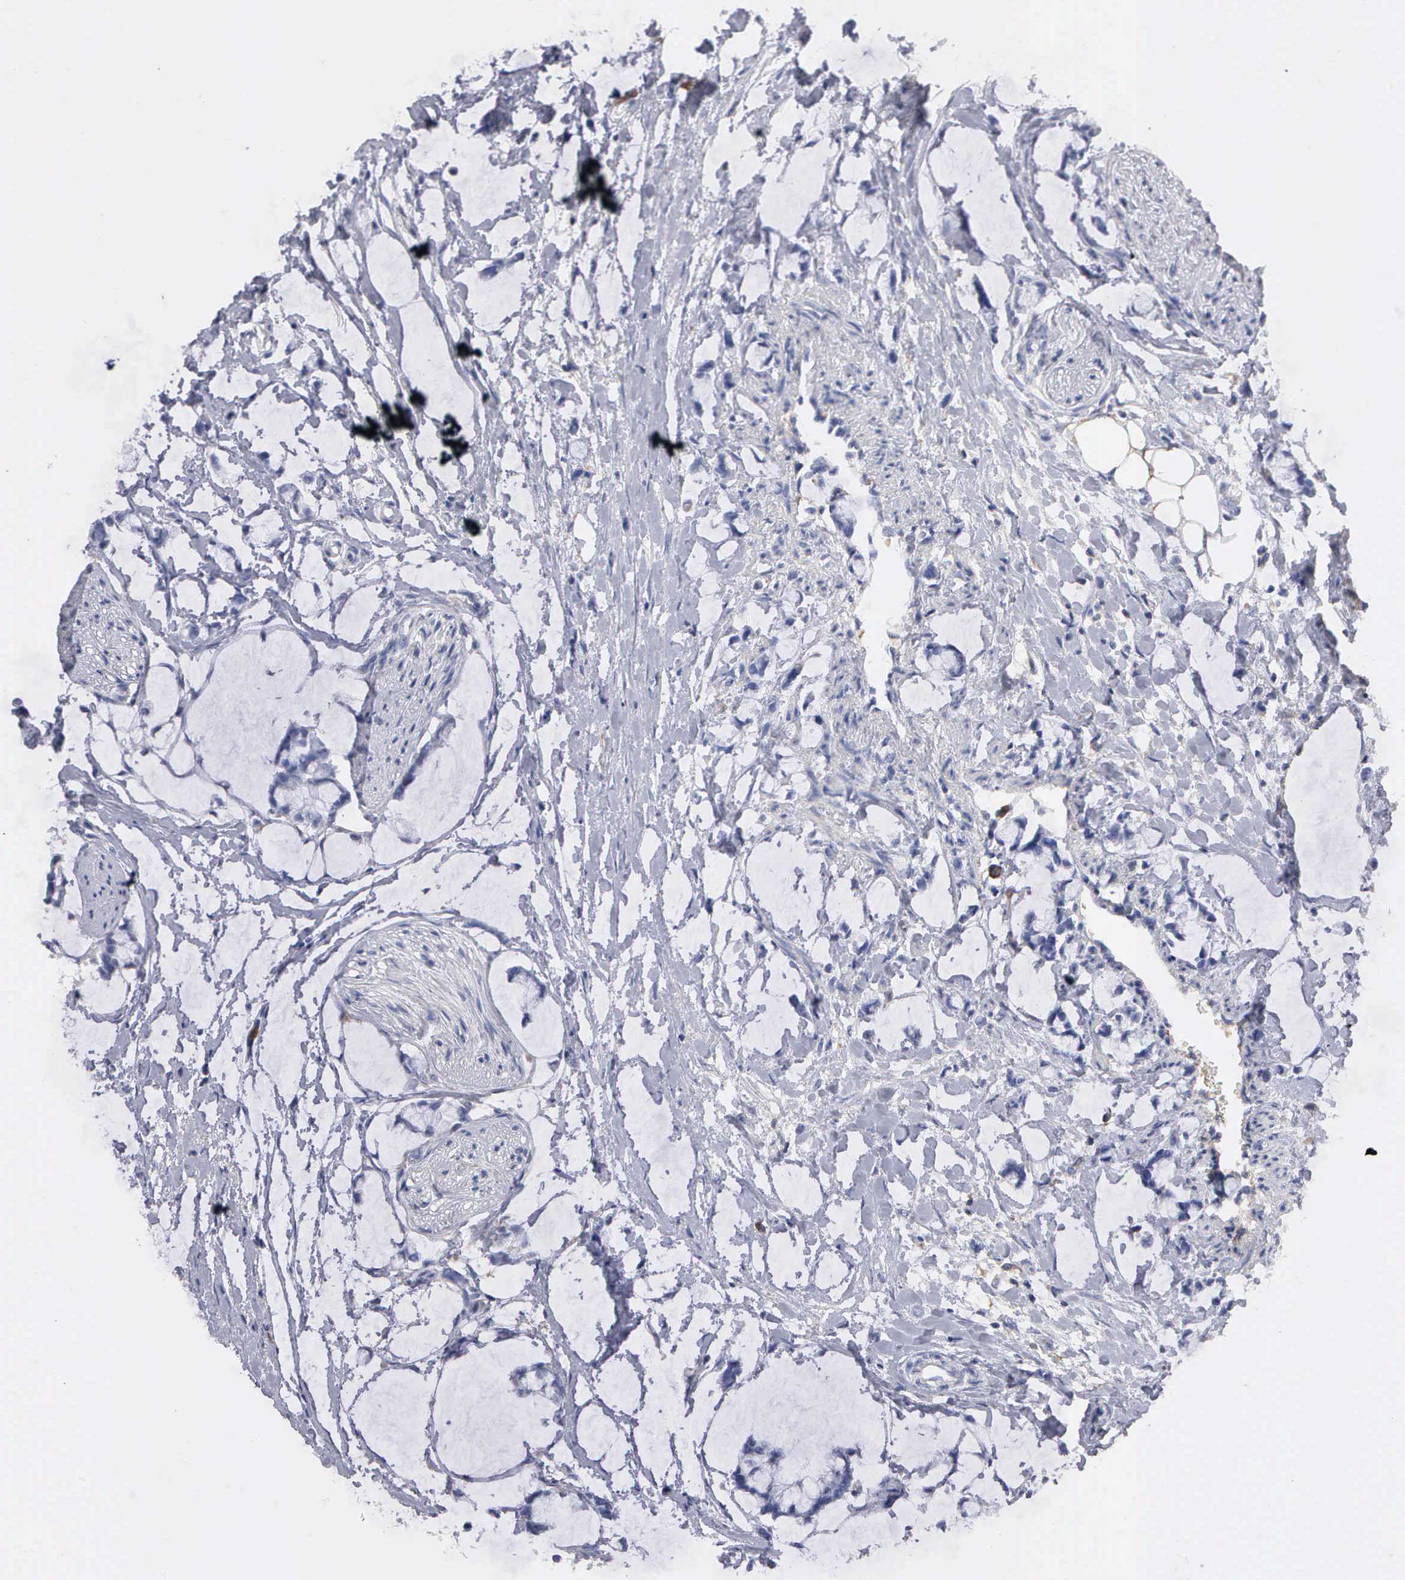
{"staining": {"intensity": "weak", "quantity": "<25%", "location": "cytoplasmic/membranous"}, "tissue": "colorectal cancer", "cell_type": "Tumor cells", "image_type": "cancer", "snomed": [{"axis": "morphology", "description": "Normal tissue, NOS"}, {"axis": "morphology", "description": "Adenocarcinoma, NOS"}, {"axis": "topography", "description": "Colon"}, {"axis": "topography", "description": "Peripheral nerve tissue"}], "caption": "Colorectal cancer (adenocarcinoma) was stained to show a protein in brown. There is no significant positivity in tumor cells.", "gene": "G6PD", "patient": {"sex": "male", "age": 14}}